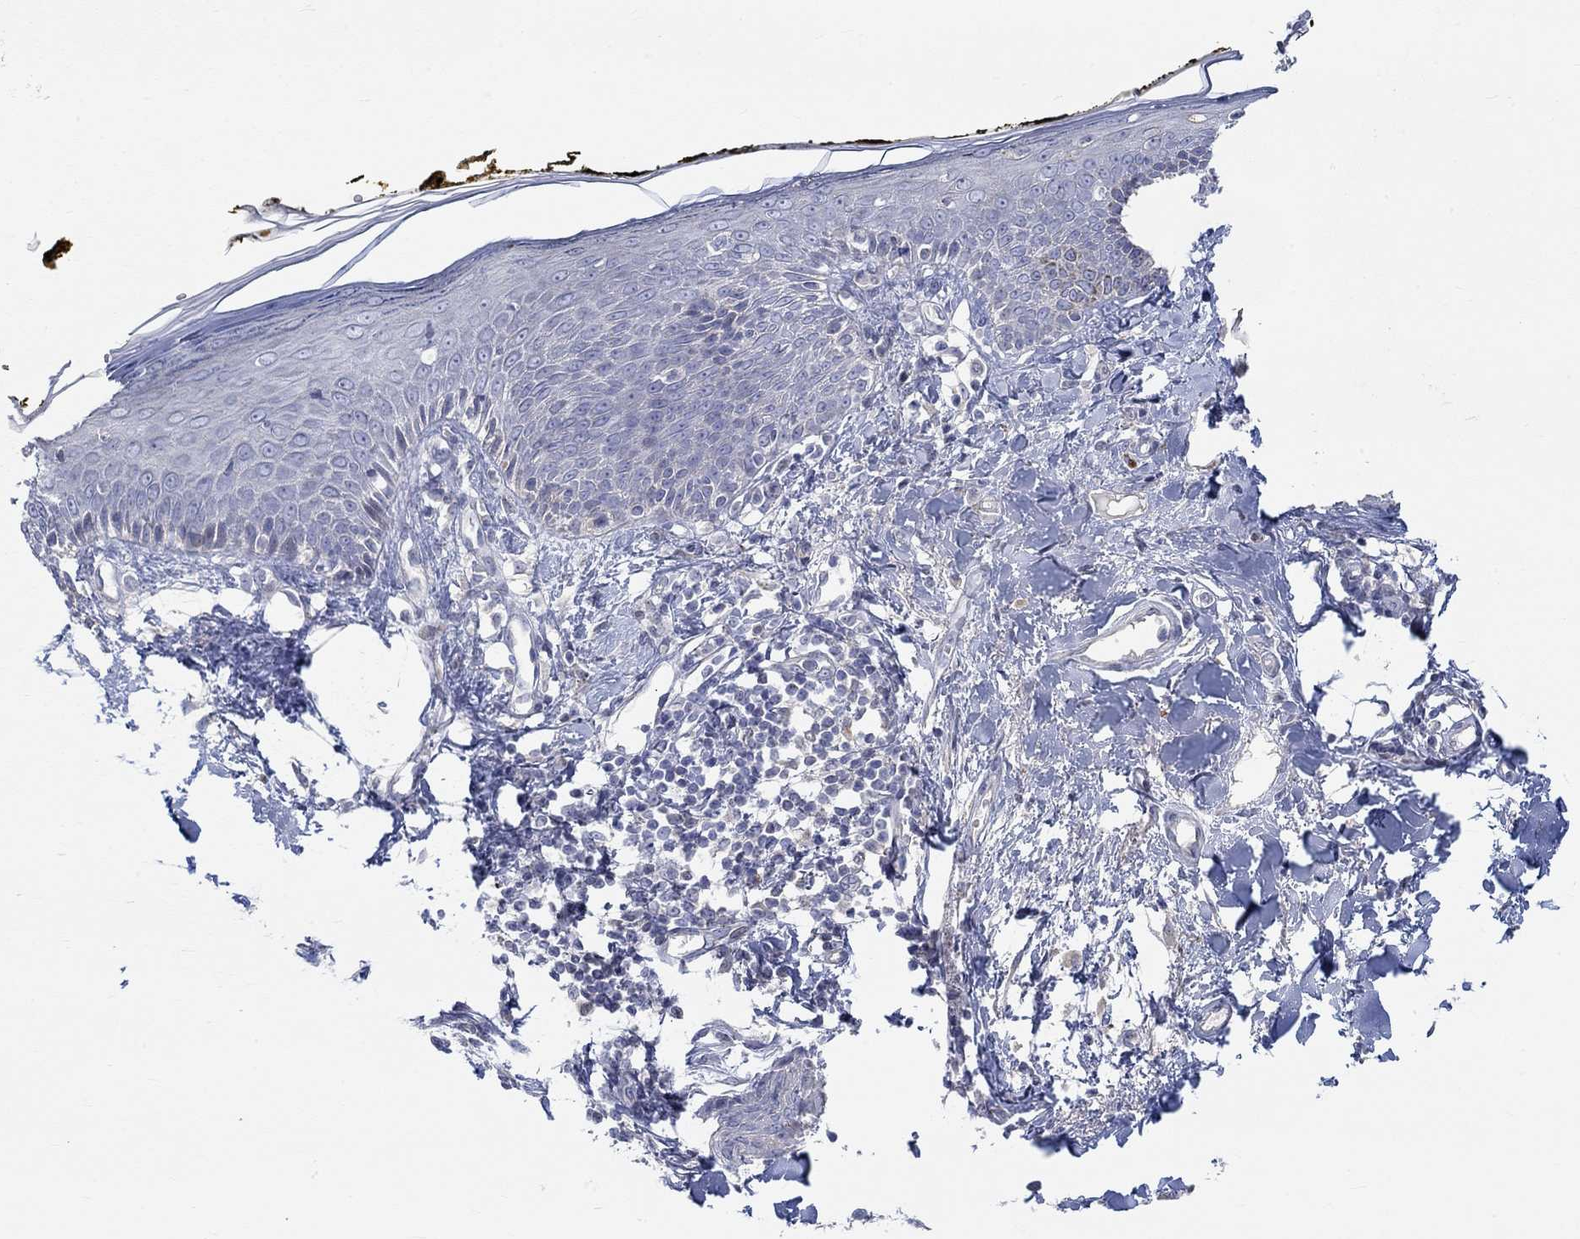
{"staining": {"intensity": "negative", "quantity": "none", "location": "none"}, "tissue": "skin", "cell_type": "Fibroblasts", "image_type": "normal", "snomed": [{"axis": "morphology", "description": "Normal tissue, NOS"}, {"axis": "topography", "description": "Skin"}], "caption": "IHC histopathology image of unremarkable skin: skin stained with DAB (3,3'-diaminobenzidine) reveals no significant protein staining in fibroblasts.", "gene": "NAV3", "patient": {"sex": "male", "age": 76}}